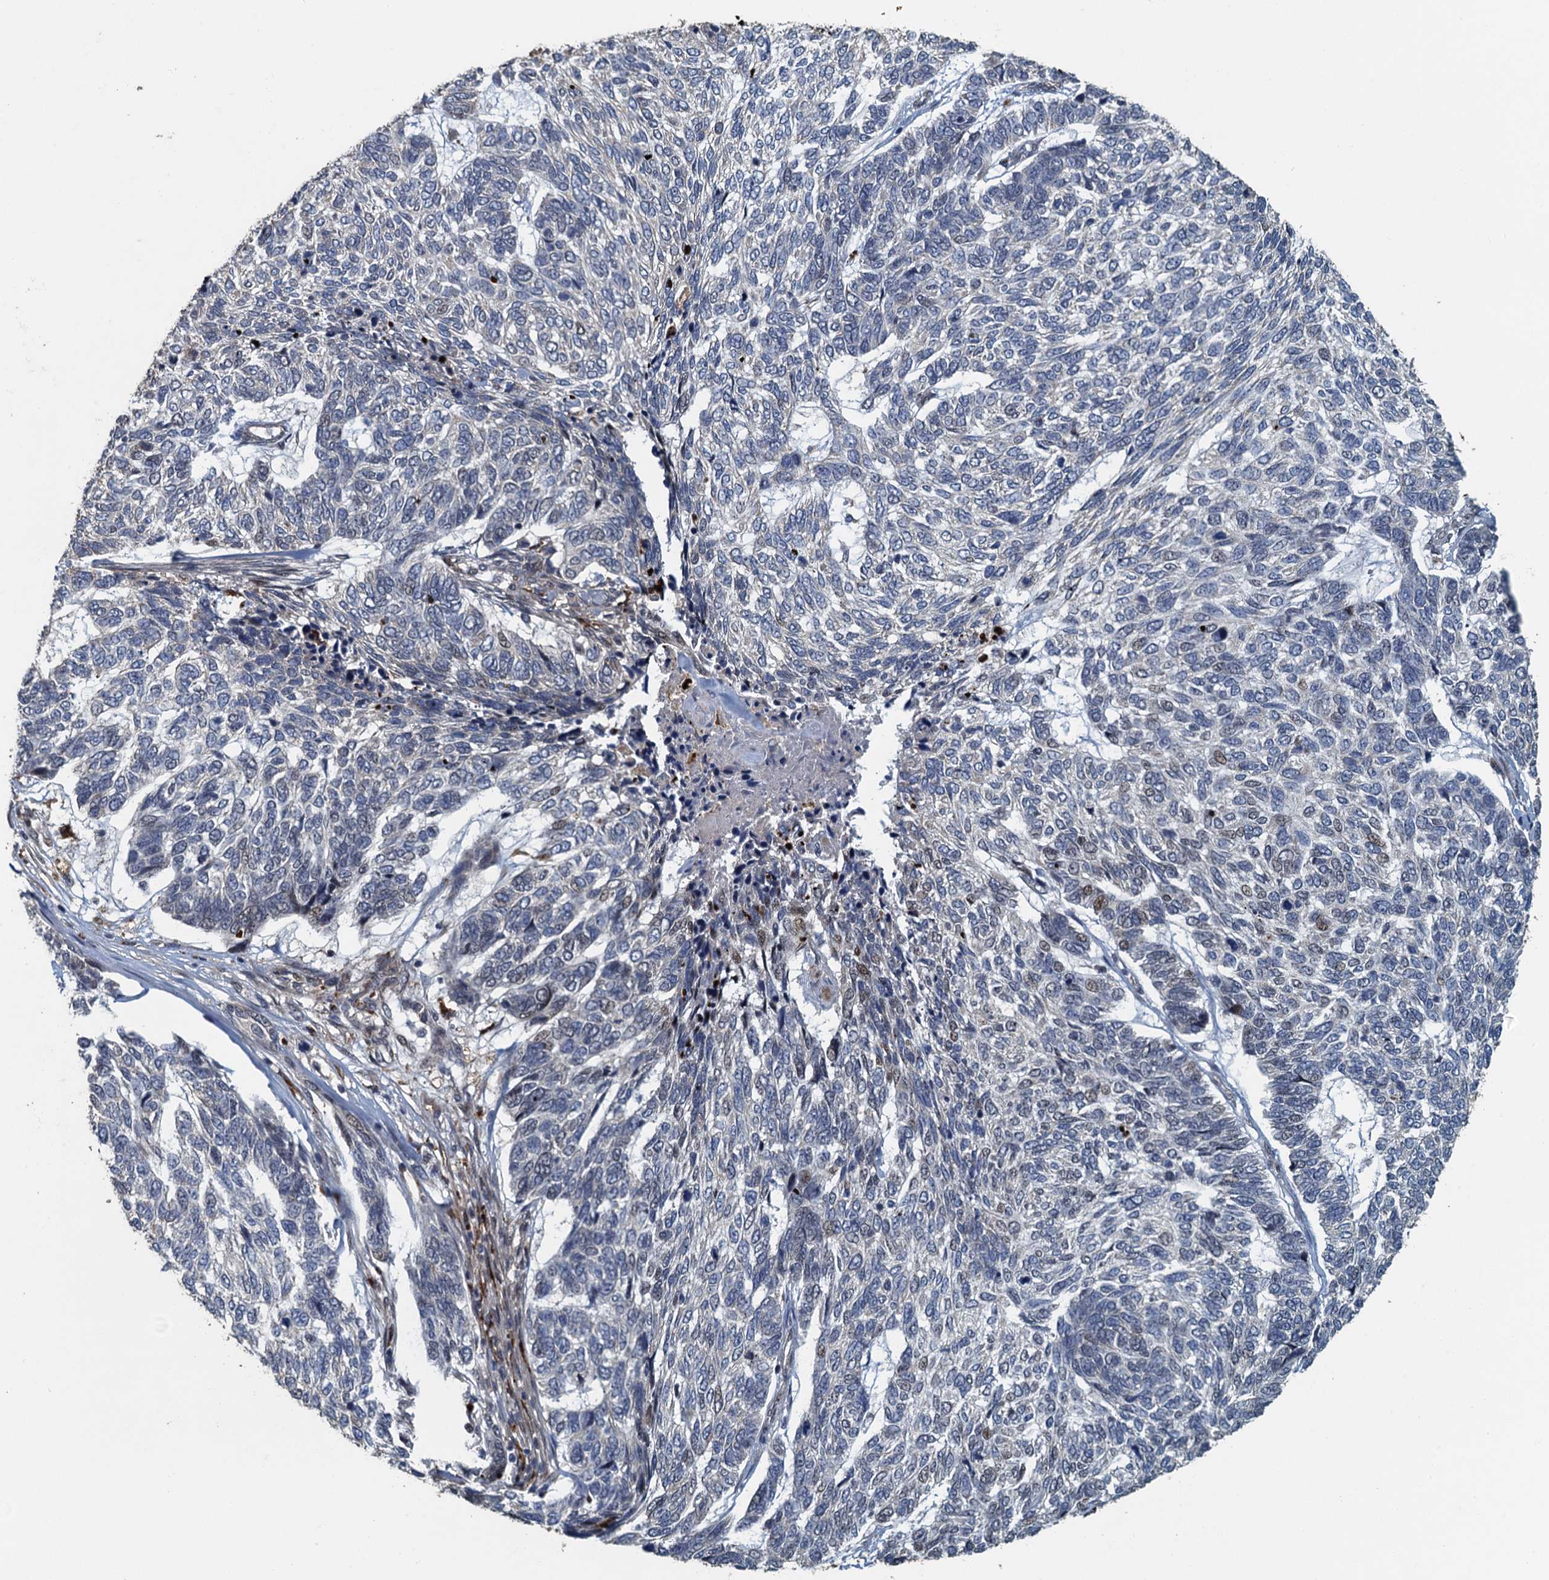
{"staining": {"intensity": "negative", "quantity": "none", "location": "none"}, "tissue": "skin cancer", "cell_type": "Tumor cells", "image_type": "cancer", "snomed": [{"axis": "morphology", "description": "Basal cell carcinoma"}, {"axis": "topography", "description": "Skin"}], "caption": "Immunohistochemical staining of human basal cell carcinoma (skin) displays no significant staining in tumor cells.", "gene": "AGRN", "patient": {"sex": "female", "age": 65}}